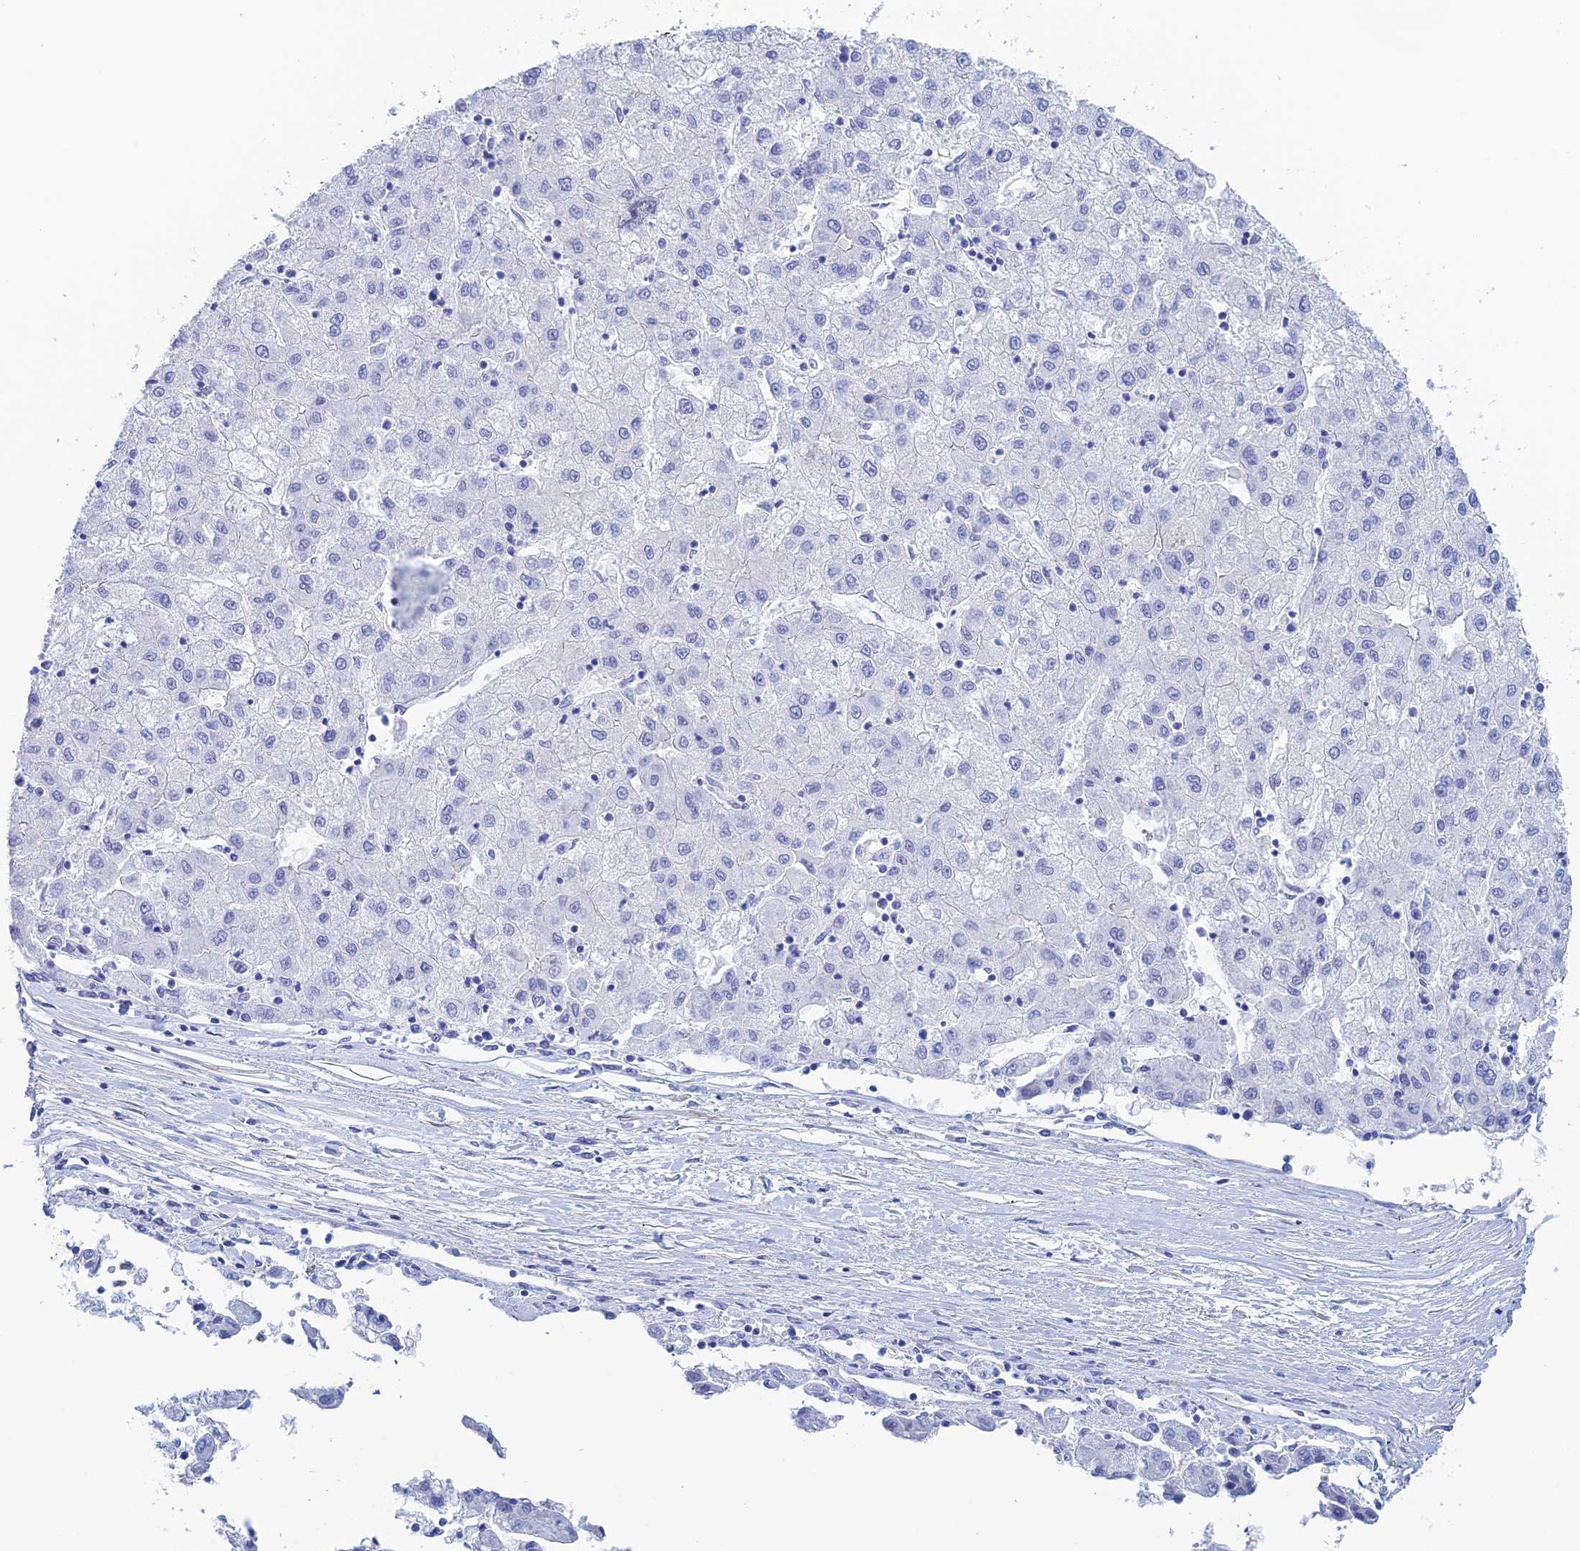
{"staining": {"intensity": "negative", "quantity": "none", "location": "none"}, "tissue": "liver cancer", "cell_type": "Tumor cells", "image_type": "cancer", "snomed": [{"axis": "morphology", "description": "Carcinoma, Hepatocellular, NOS"}, {"axis": "topography", "description": "Liver"}], "caption": "Micrograph shows no protein staining in tumor cells of liver hepatocellular carcinoma tissue. The staining is performed using DAB (3,3'-diaminobenzidine) brown chromogen with nuclei counter-stained in using hematoxylin.", "gene": "PCDHA8", "patient": {"sex": "male", "age": 72}}